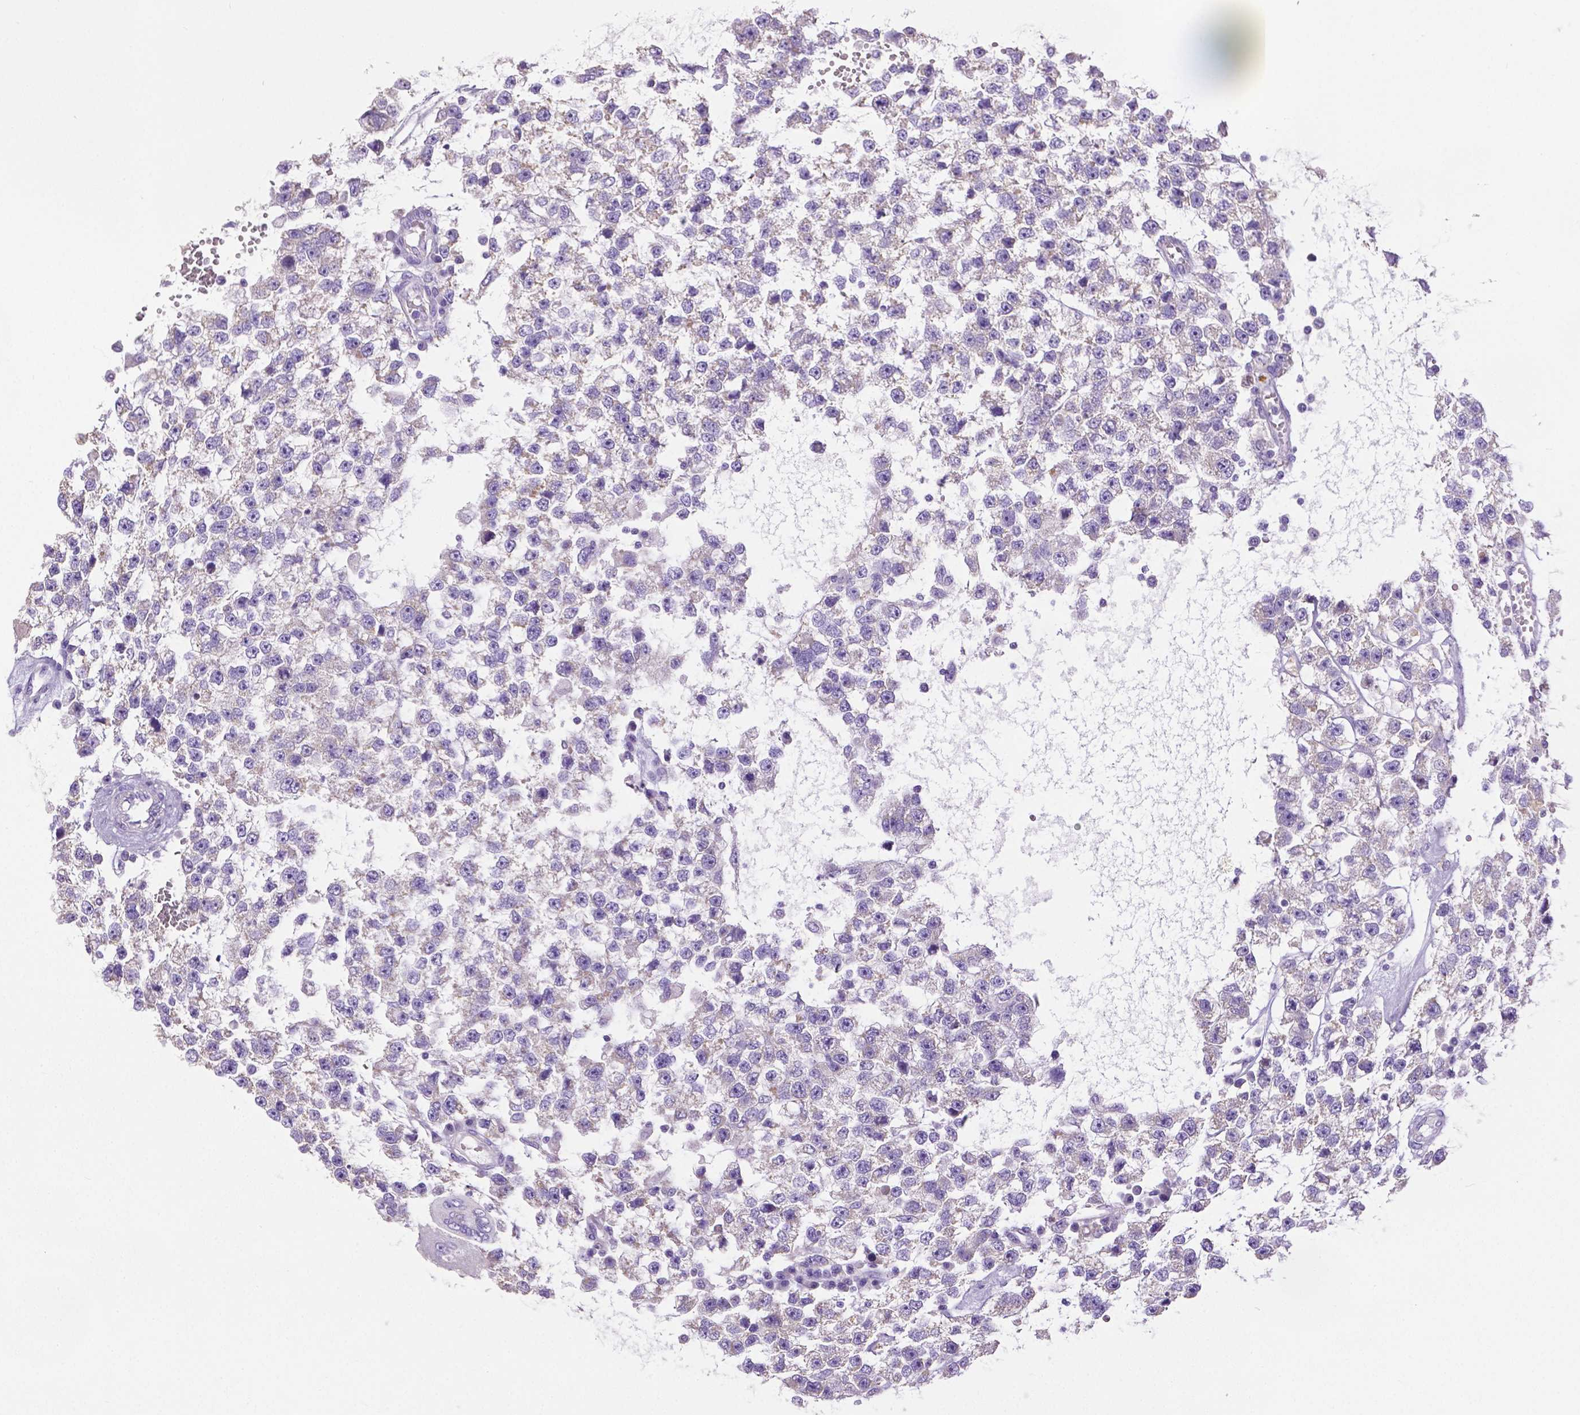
{"staining": {"intensity": "negative", "quantity": "none", "location": "none"}, "tissue": "testis cancer", "cell_type": "Tumor cells", "image_type": "cancer", "snomed": [{"axis": "morphology", "description": "Seminoma, NOS"}, {"axis": "topography", "description": "Testis"}], "caption": "Immunohistochemical staining of human testis cancer exhibits no significant expression in tumor cells.", "gene": "MMP9", "patient": {"sex": "male", "age": 34}}